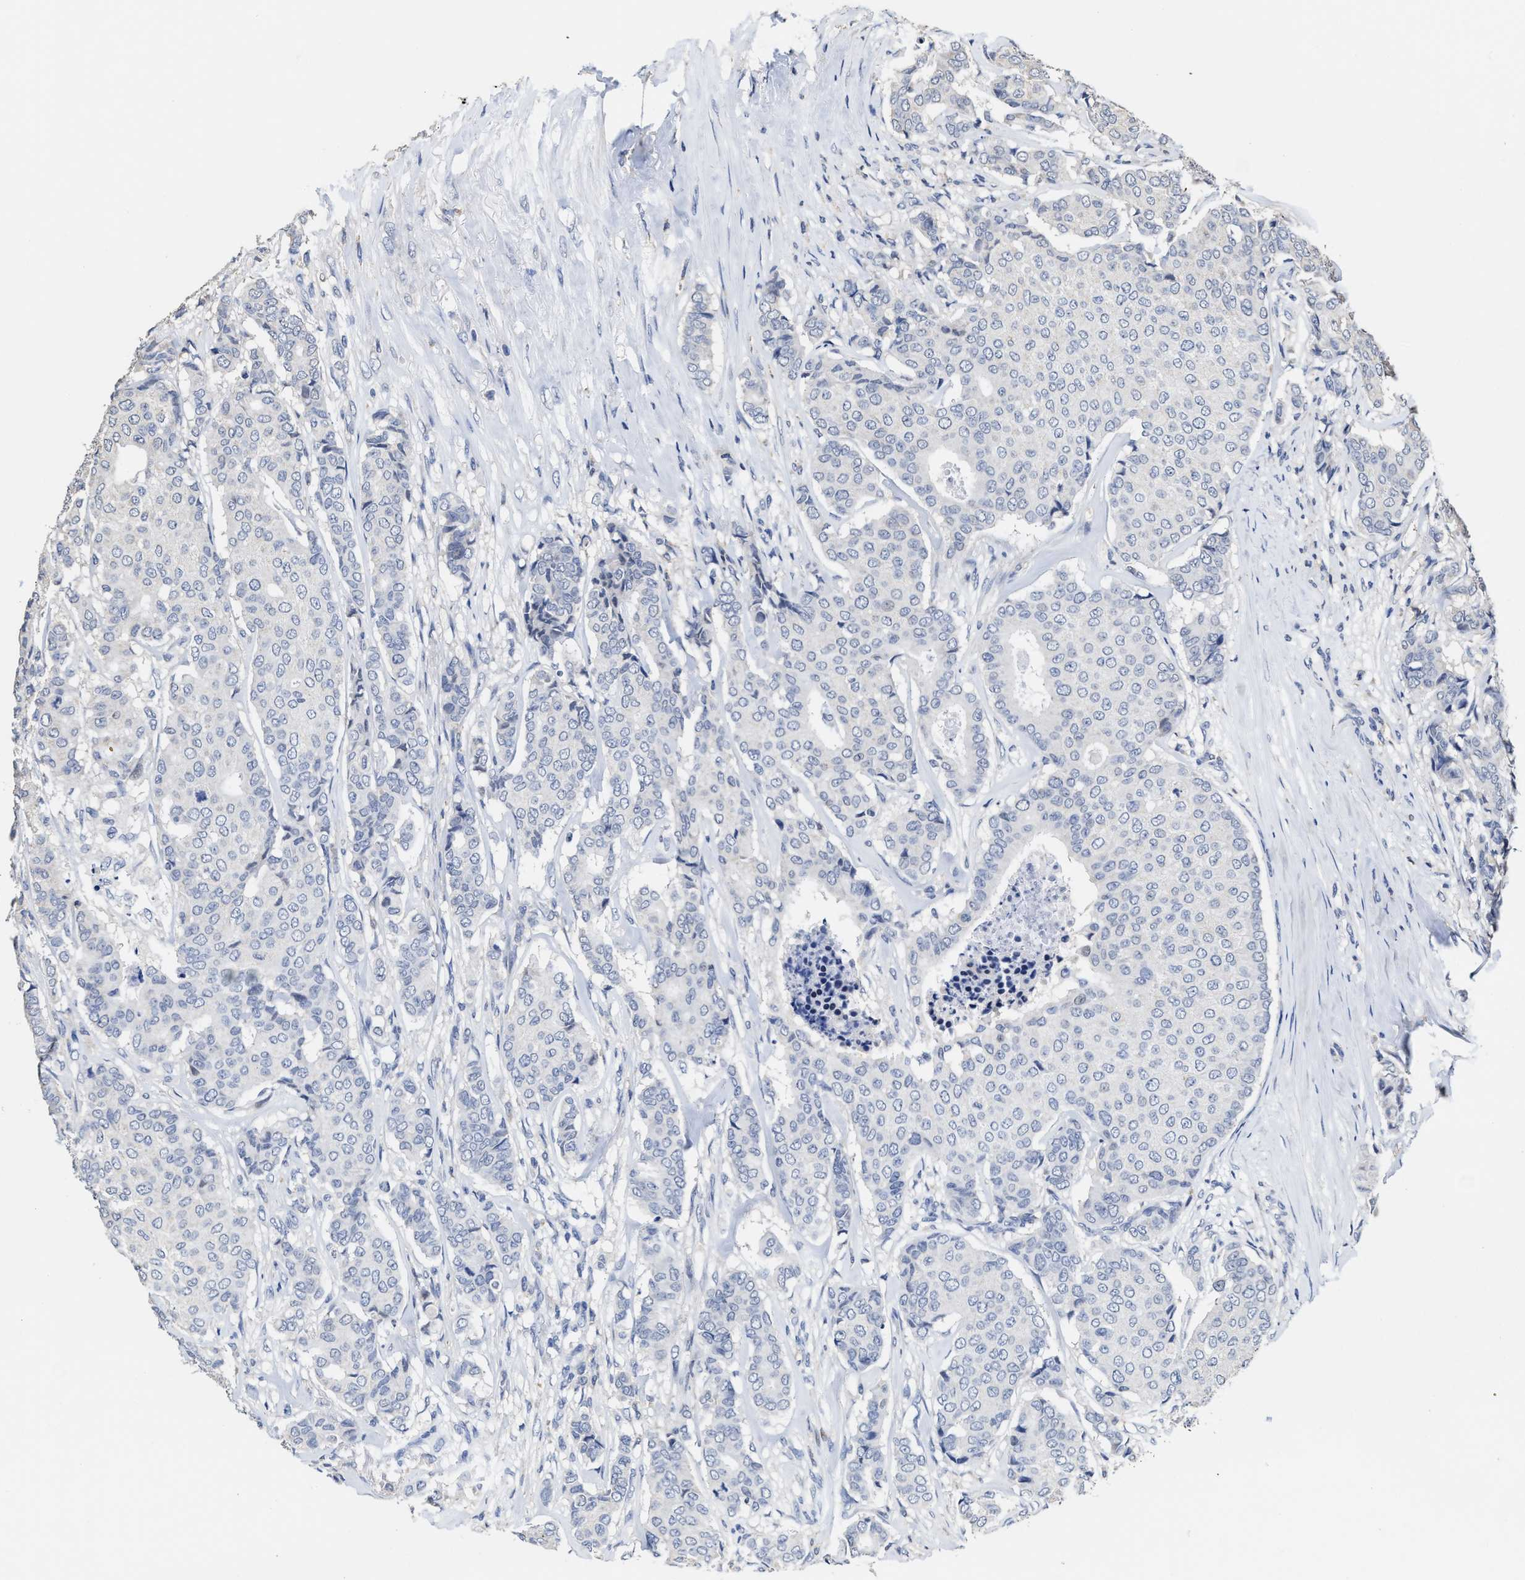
{"staining": {"intensity": "negative", "quantity": "none", "location": "none"}, "tissue": "breast cancer", "cell_type": "Tumor cells", "image_type": "cancer", "snomed": [{"axis": "morphology", "description": "Duct carcinoma"}, {"axis": "topography", "description": "Breast"}], "caption": "Immunohistochemistry histopathology image of neoplastic tissue: breast infiltrating ductal carcinoma stained with DAB (3,3'-diaminobenzidine) displays no significant protein positivity in tumor cells. (DAB IHC, high magnification).", "gene": "ZFAT", "patient": {"sex": "female", "age": 75}}